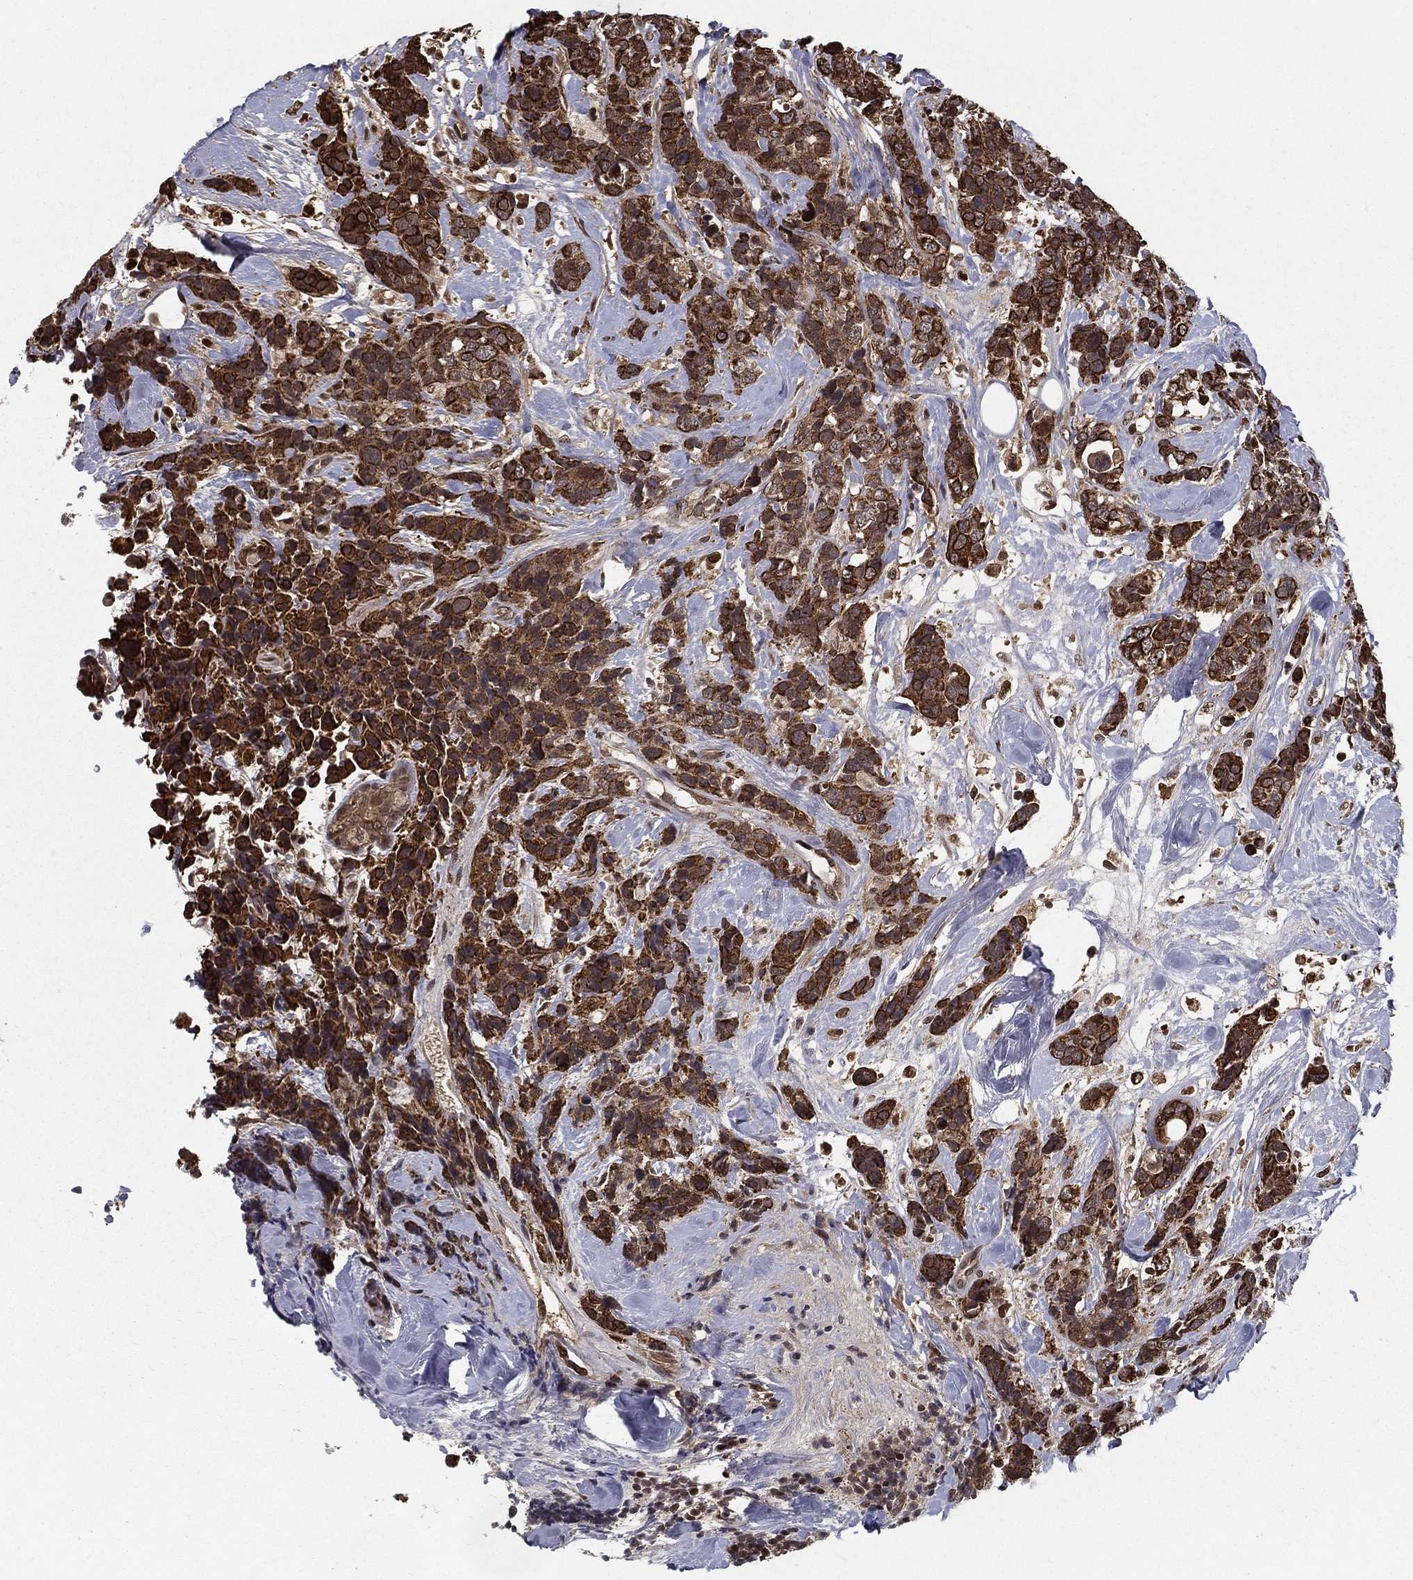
{"staining": {"intensity": "strong", "quantity": ">75%", "location": "cytoplasmic/membranous"}, "tissue": "breast cancer", "cell_type": "Tumor cells", "image_type": "cancer", "snomed": [{"axis": "morphology", "description": "Lobular carcinoma"}, {"axis": "topography", "description": "Breast"}], "caption": "There is high levels of strong cytoplasmic/membranous staining in tumor cells of lobular carcinoma (breast), as demonstrated by immunohistochemical staining (brown color).", "gene": "SLC6A6", "patient": {"sex": "female", "age": 59}}